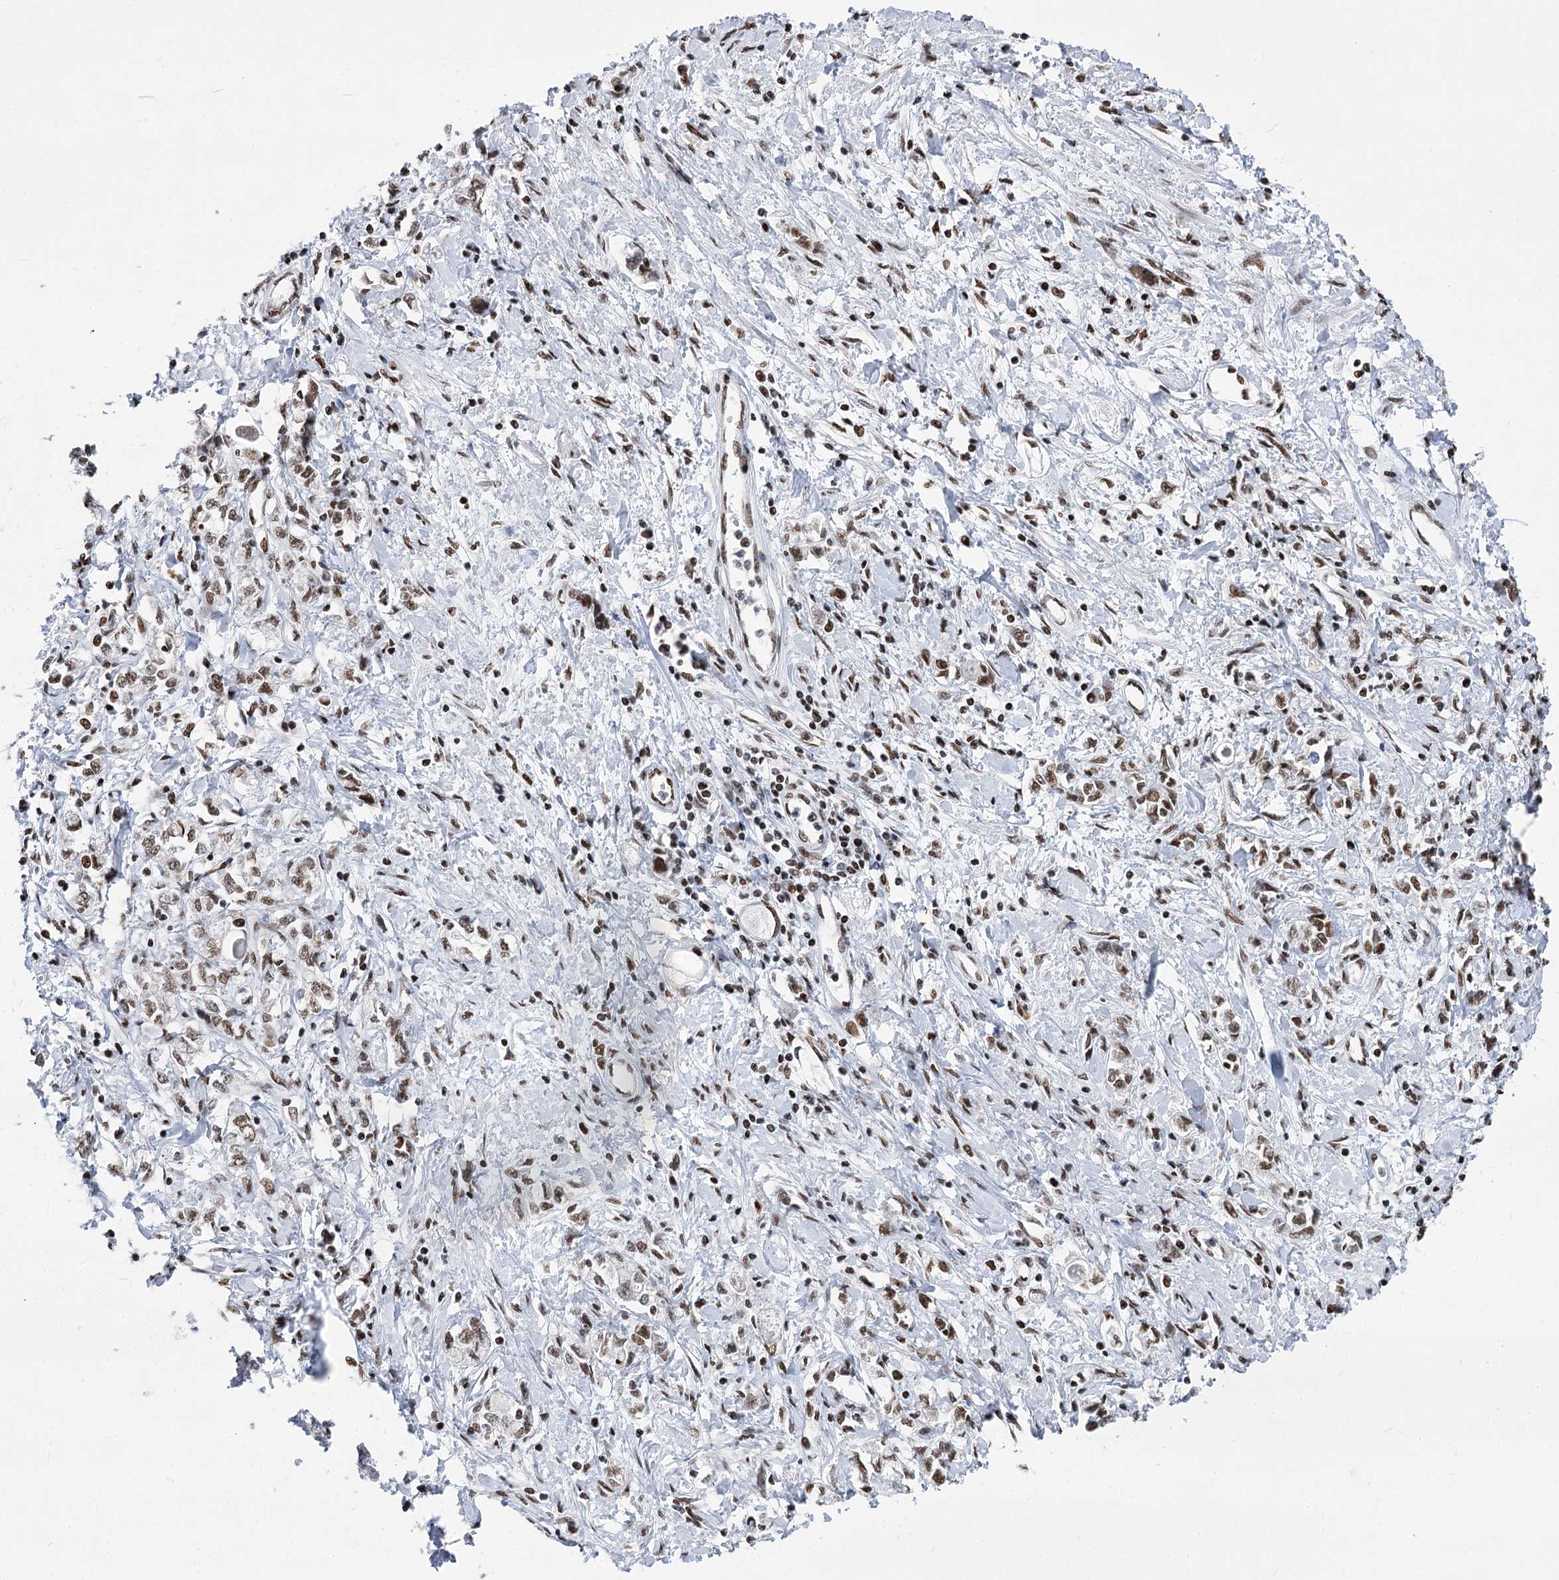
{"staining": {"intensity": "weak", "quantity": ">75%", "location": "nuclear"}, "tissue": "stomach cancer", "cell_type": "Tumor cells", "image_type": "cancer", "snomed": [{"axis": "morphology", "description": "Adenocarcinoma, NOS"}, {"axis": "topography", "description": "Stomach"}], "caption": "Tumor cells reveal weak nuclear positivity in about >75% of cells in stomach cancer.", "gene": "POU4F3", "patient": {"sex": "female", "age": 76}}